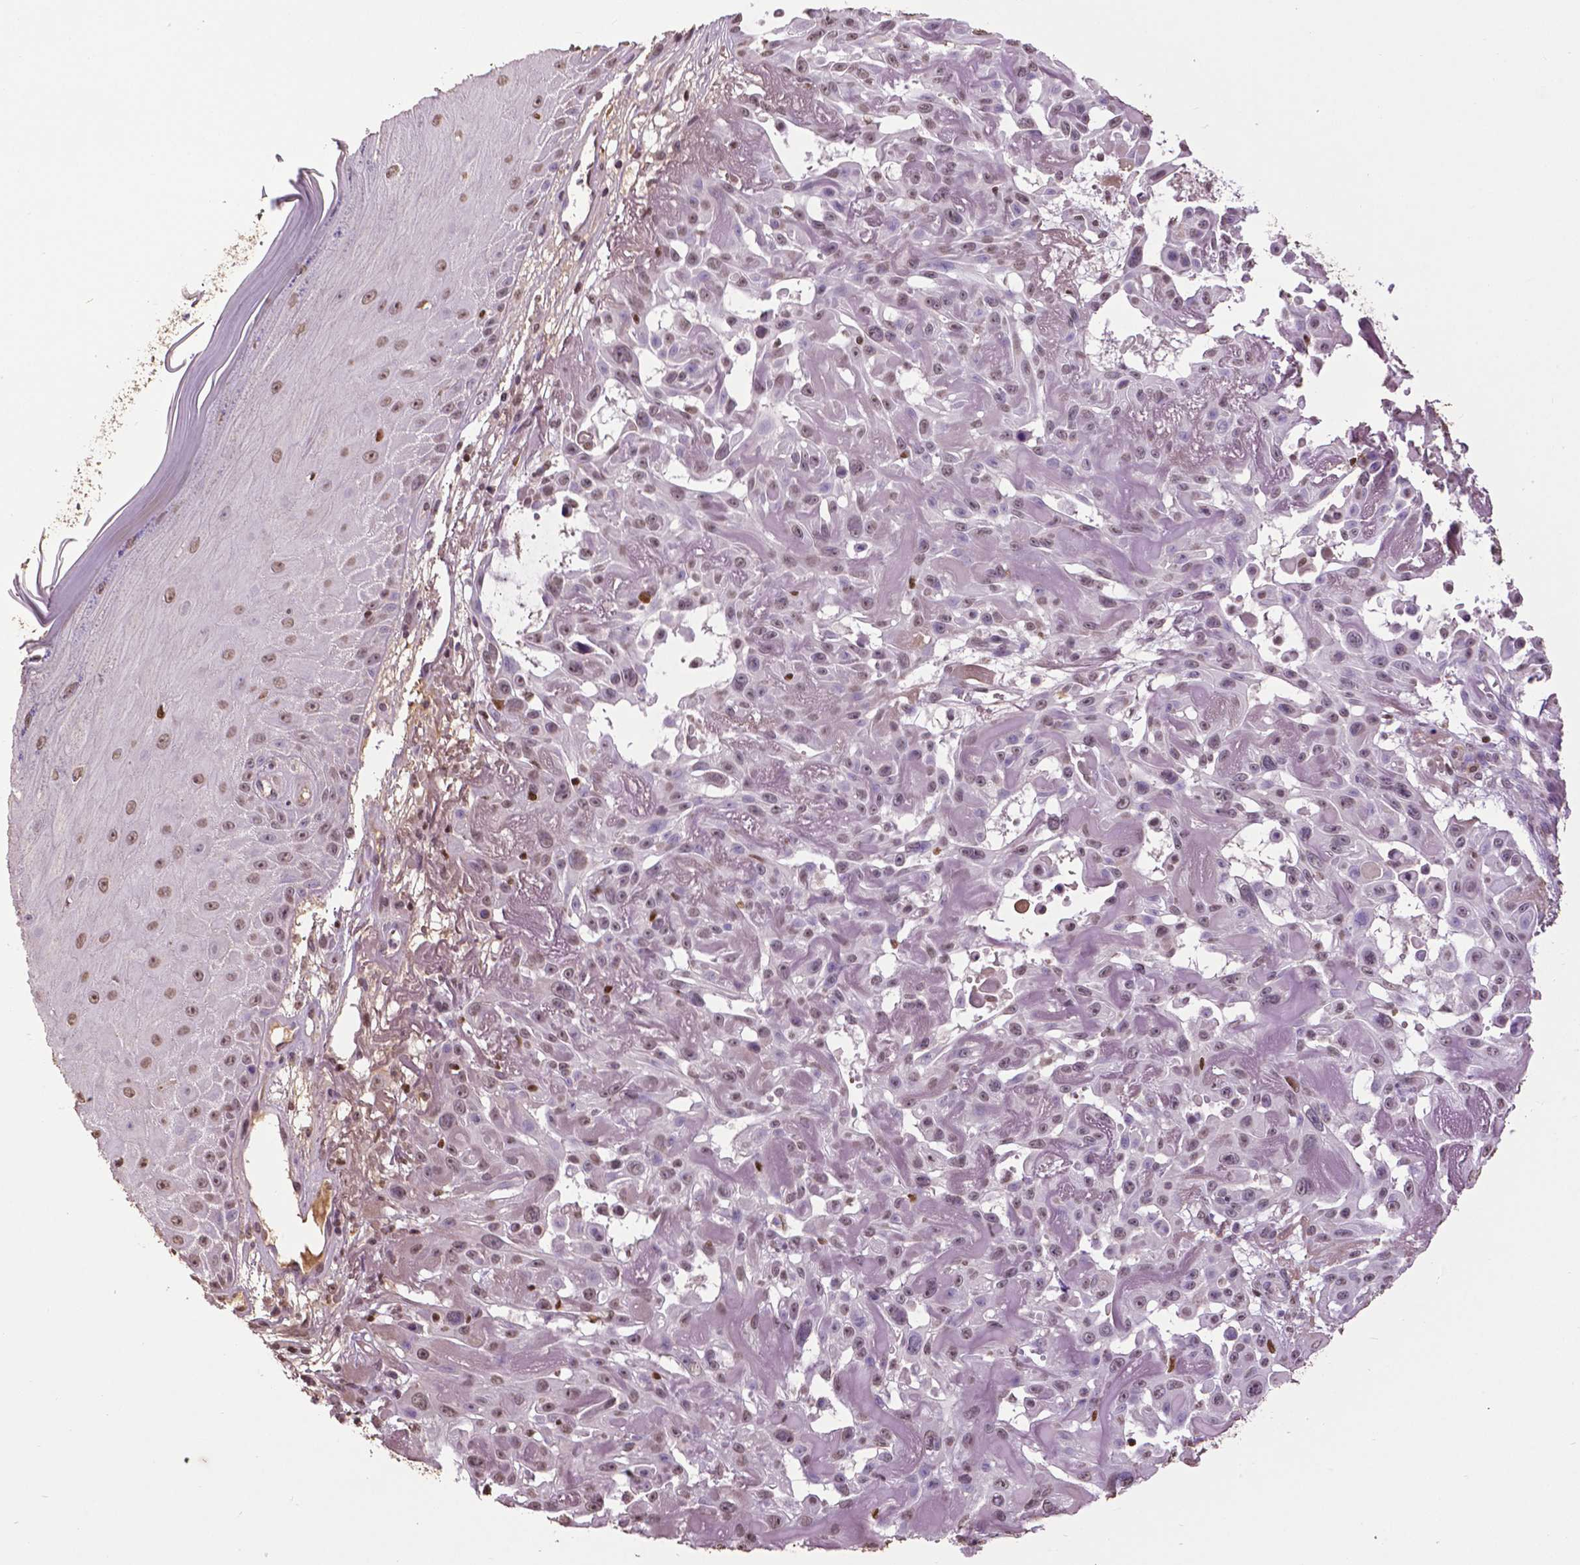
{"staining": {"intensity": "weak", "quantity": "<25%", "location": "nuclear"}, "tissue": "skin cancer", "cell_type": "Tumor cells", "image_type": "cancer", "snomed": [{"axis": "morphology", "description": "Squamous cell carcinoma, NOS"}, {"axis": "topography", "description": "Skin"}], "caption": "This is an immunohistochemistry histopathology image of skin cancer (squamous cell carcinoma). There is no expression in tumor cells.", "gene": "RUNX3", "patient": {"sex": "male", "age": 91}}